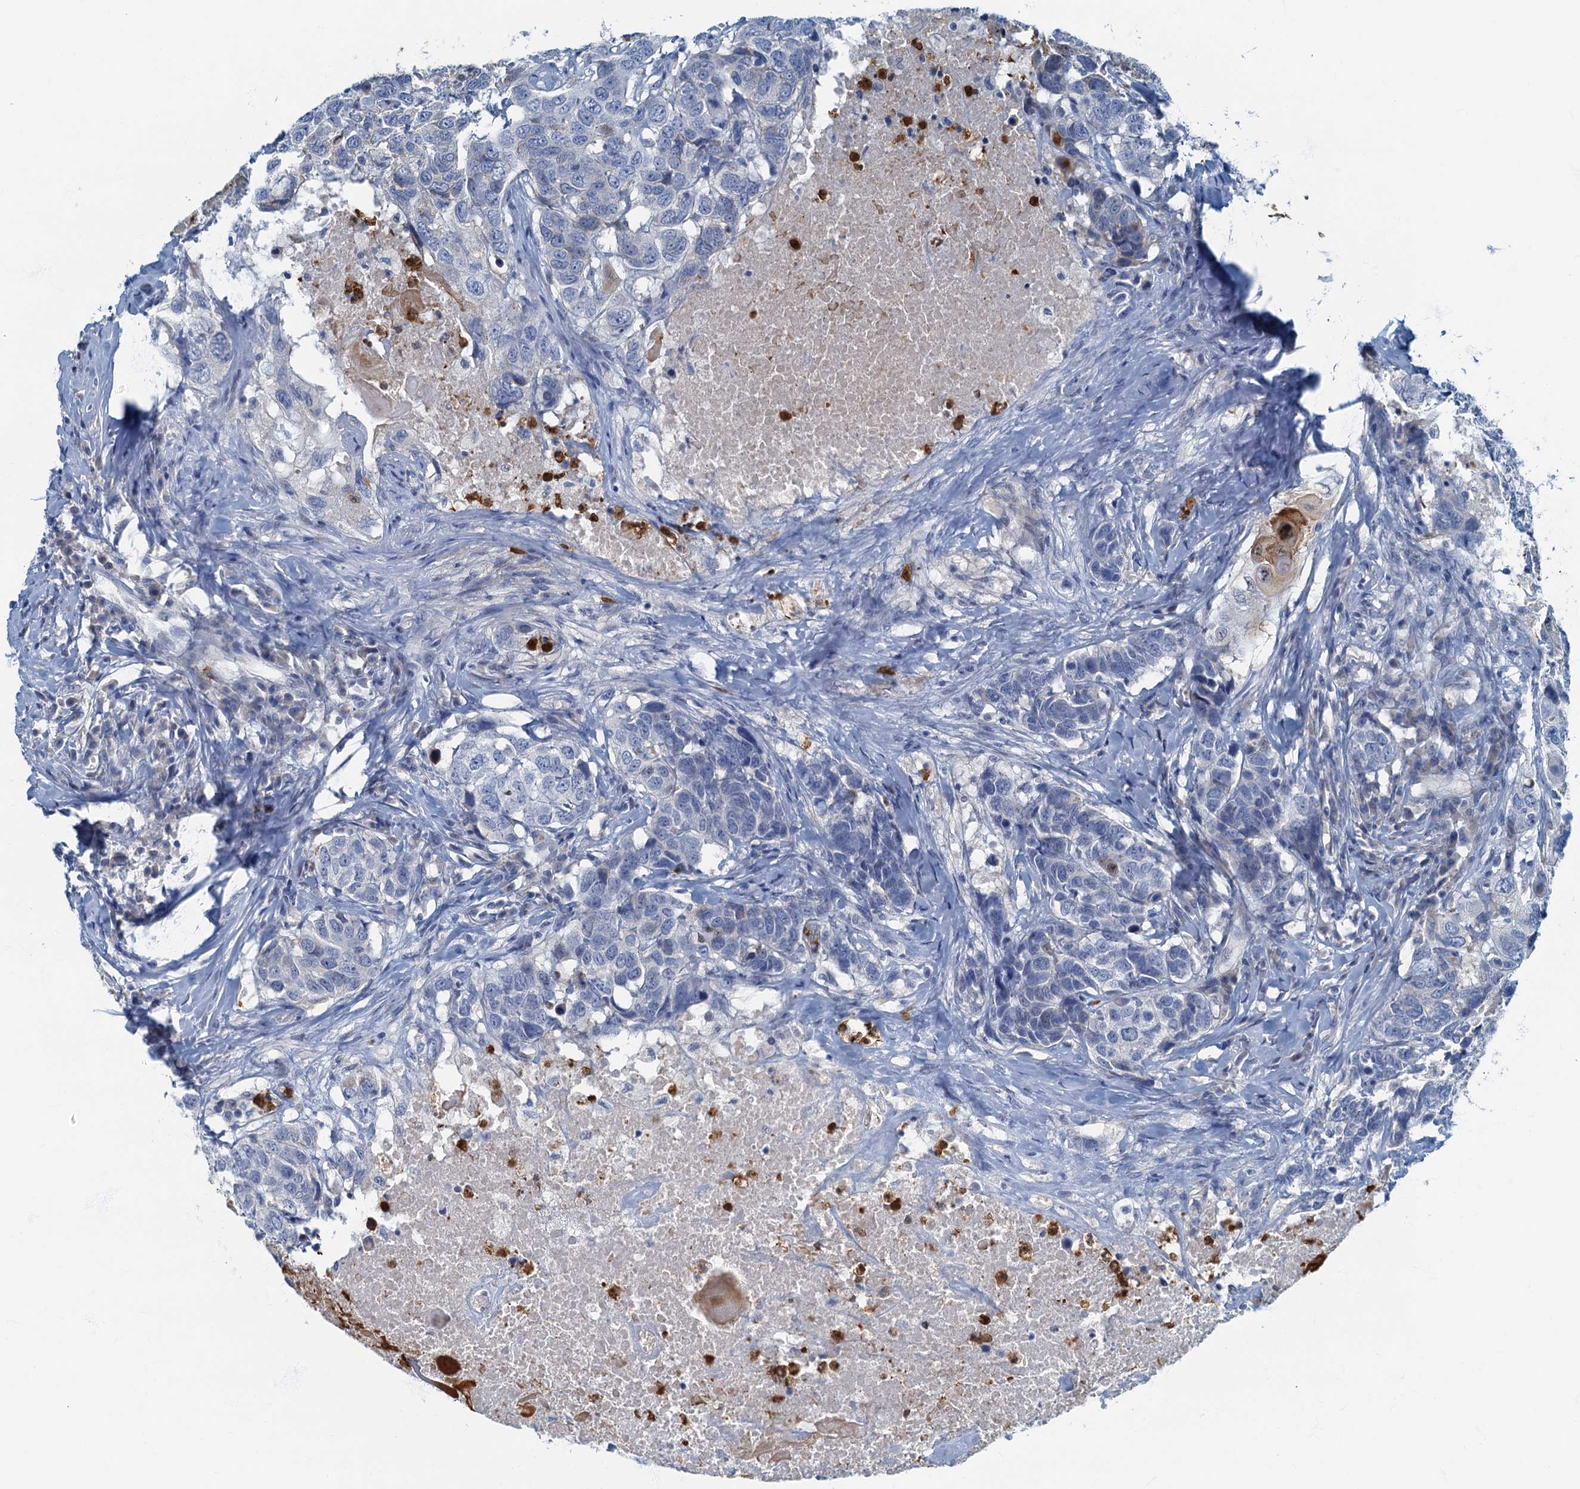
{"staining": {"intensity": "negative", "quantity": "none", "location": "none"}, "tissue": "head and neck cancer", "cell_type": "Tumor cells", "image_type": "cancer", "snomed": [{"axis": "morphology", "description": "Squamous cell carcinoma, NOS"}, {"axis": "topography", "description": "Head-Neck"}], "caption": "Immunohistochemical staining of head and neck cancer exhibits no significant staining in tumor cells.", "gene": "ANKDD1A", "patient": {"sex": "male", "age": 66}}